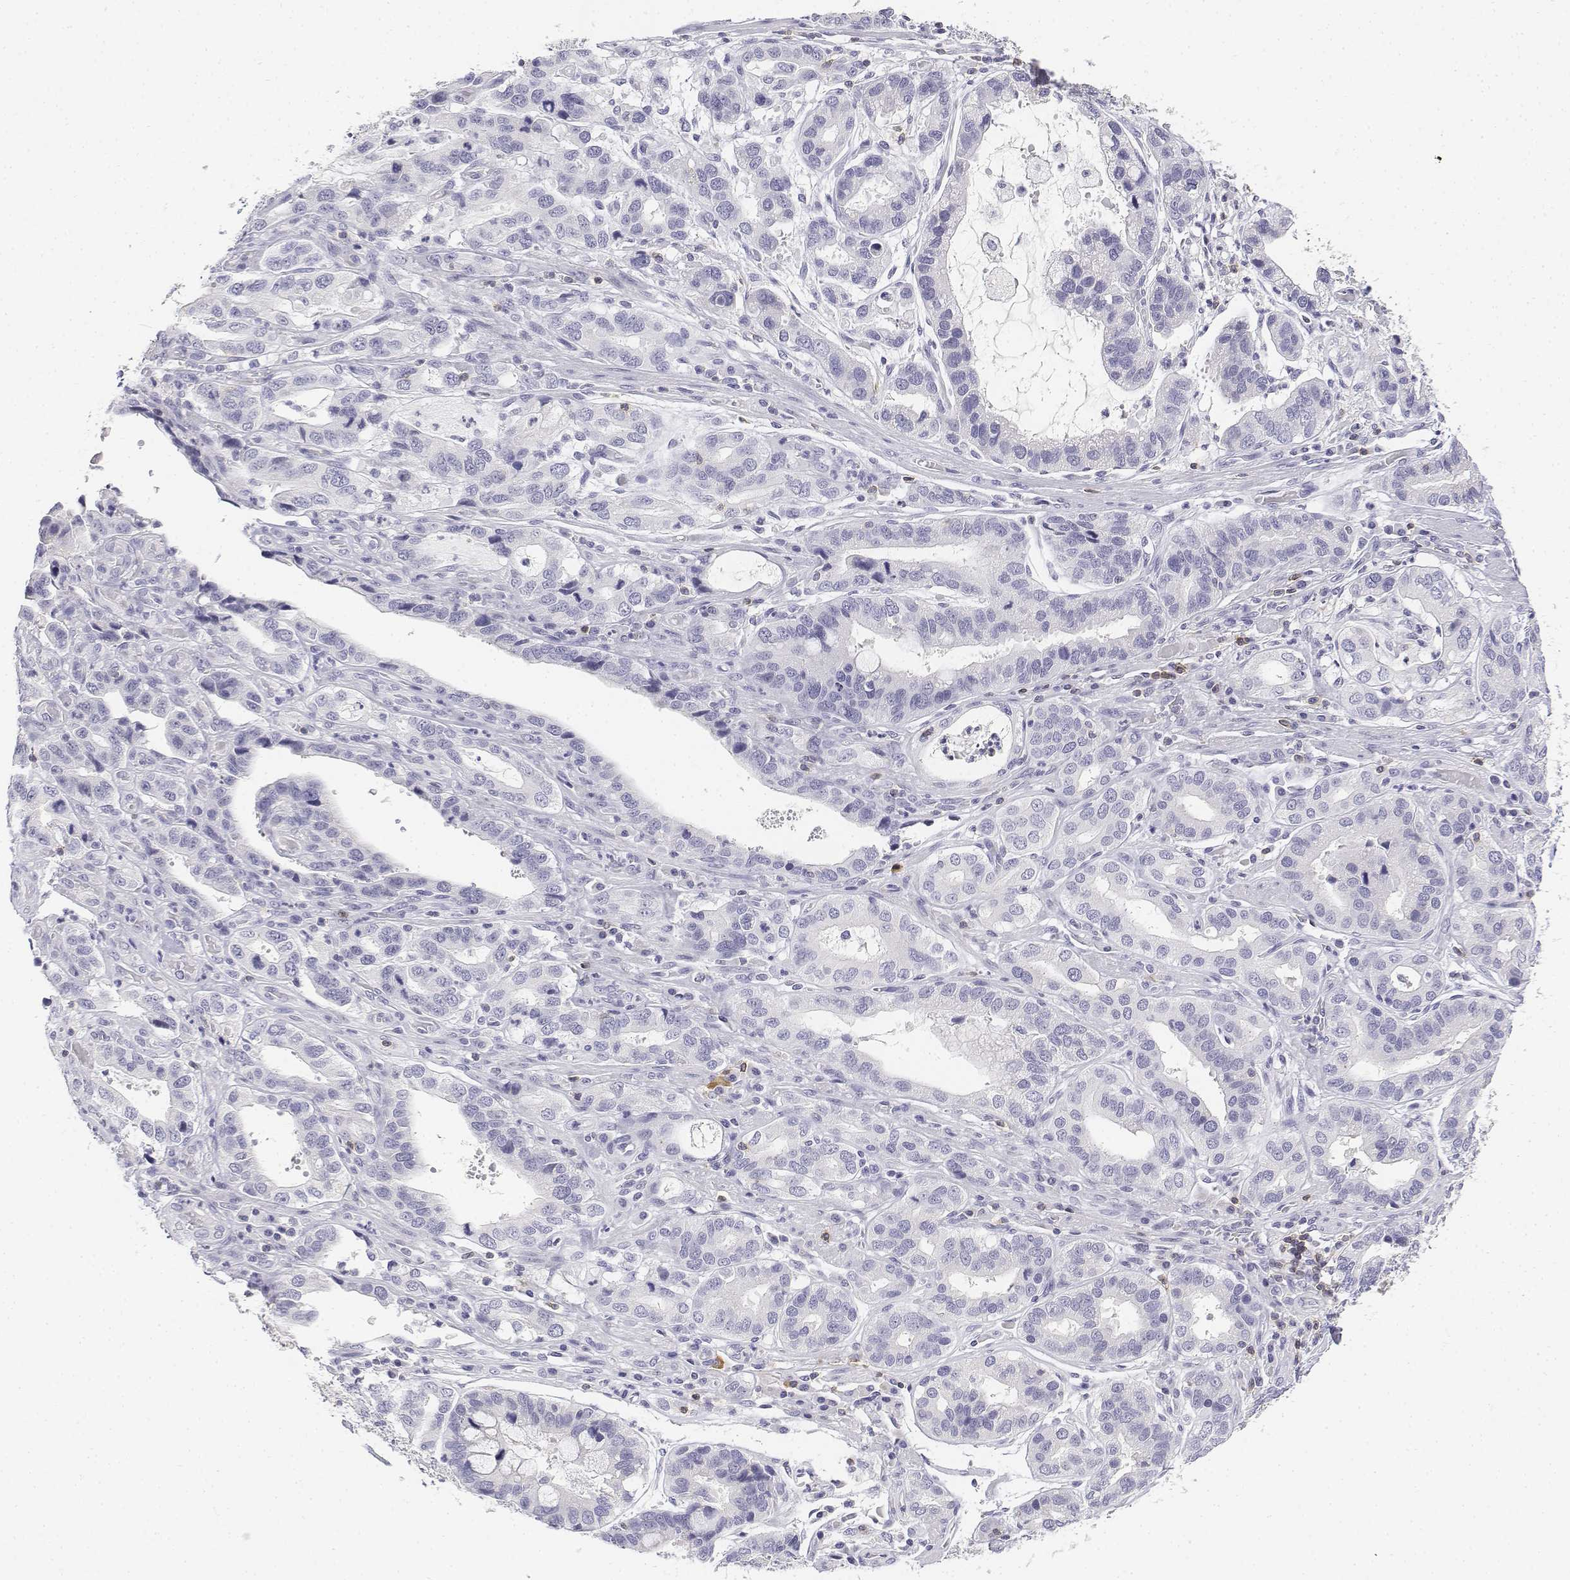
{"staining": {"intensity": "negative", "quantity": "none", "location": "none"}, "tissue": "stomach cancer", "cell_type": "Tumor cells", "image_type": "cancer", "snomed": [{"axis": "morphology", "description": "Adenocarcinoma, NOS"}, {"axis": "topography", "description": "Stomach, lower"}], "caption": "This is an IHC histopathology image of human stomach adenocarcinoma. There is no expression in tumor cells.", "gene": "CD3E", "patient": {"sex": "female", "age": 76}}